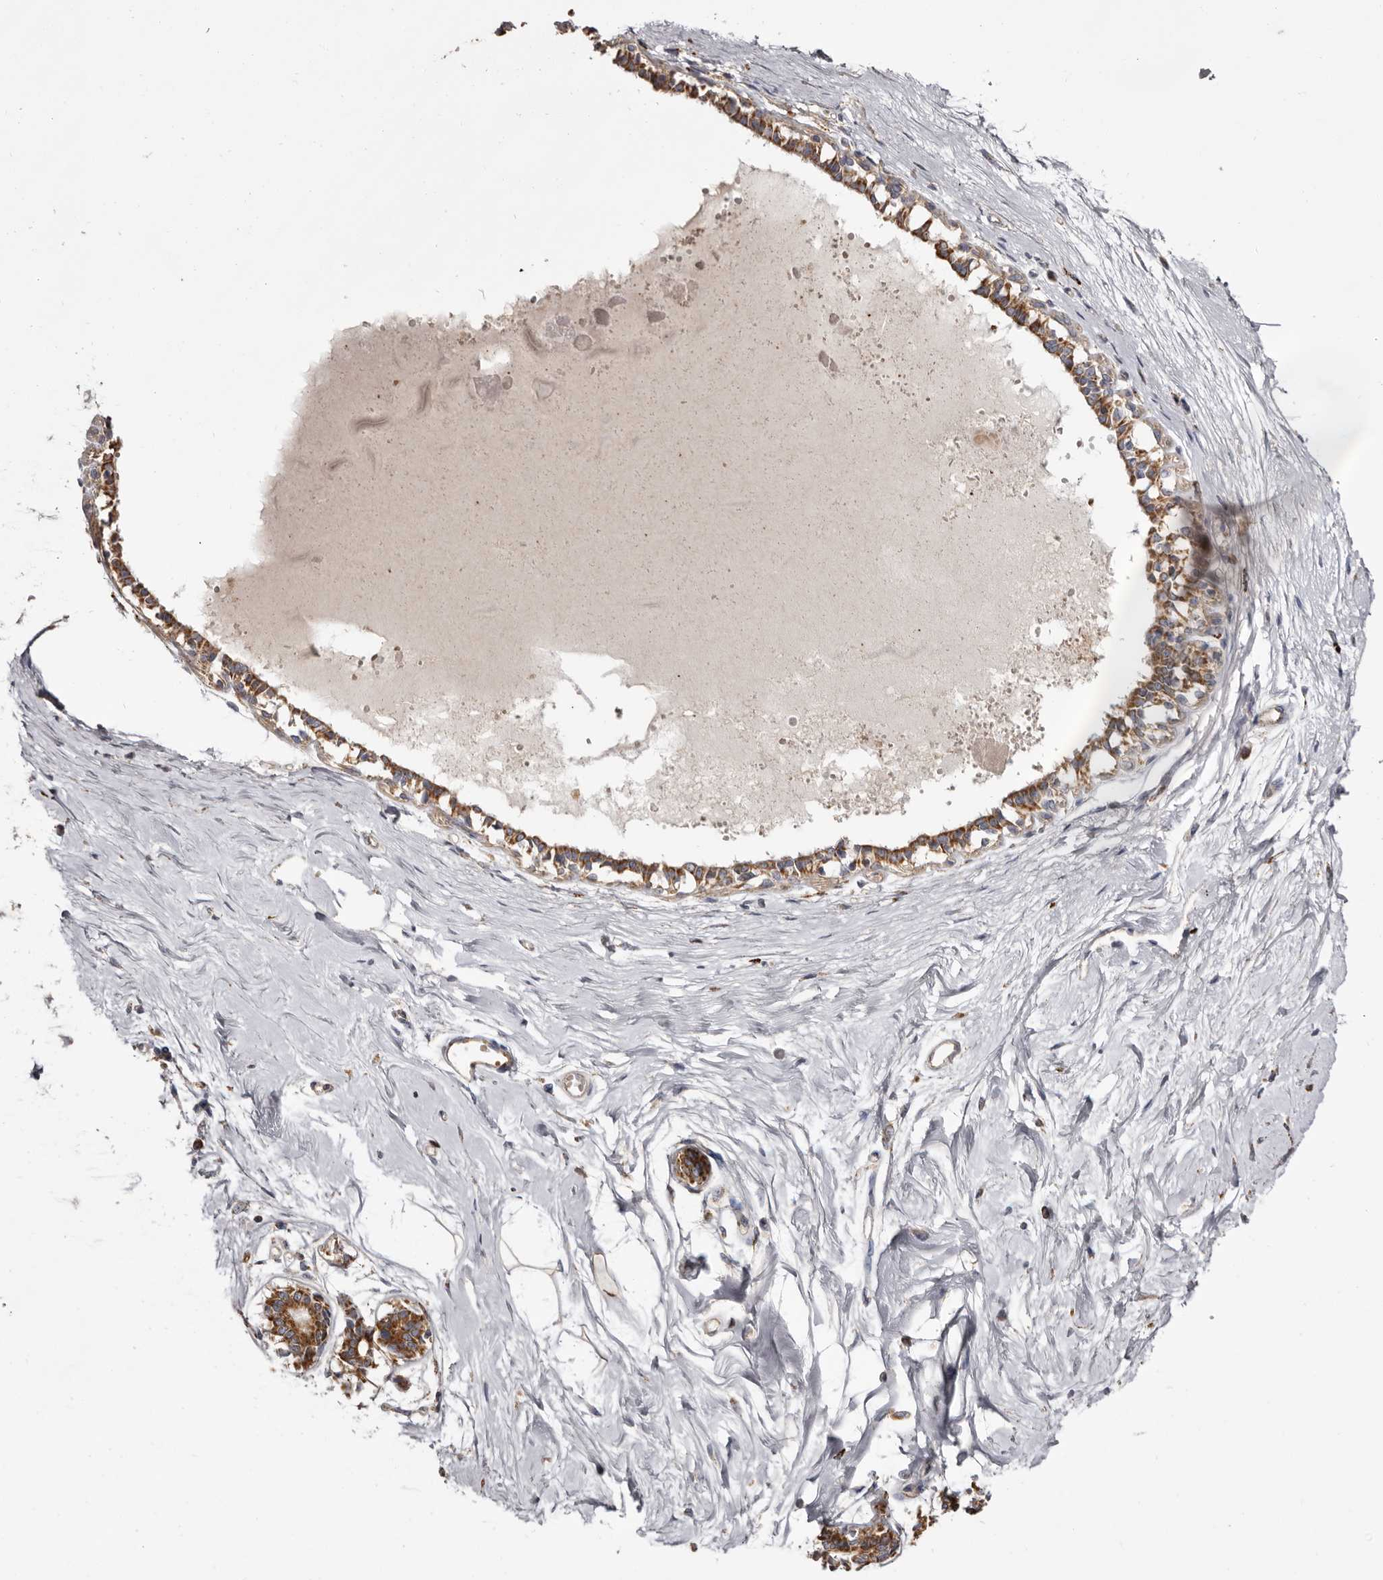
{"staining": {"intensity": "moderate", "quantity": ">75%", "location": "cytoplasmic/membranous"}, "tissue": "breast", "cell_type": "Adipocytes", "image_type": "normal", "snomed": [{"axis": "morphology", "description": "Normal tissue, NOS"}, {"axis": "topography", "description": "Breast"}], "caption": "Immunohistochemistry (IHC) image of normal breast stained for a protein (brown), which shows medium levels of moderate cytoplasmic/membranous staining in about >75% of adipocytes.", "gene": "MECR", "patient": {"sex": "female", "age": 45}}